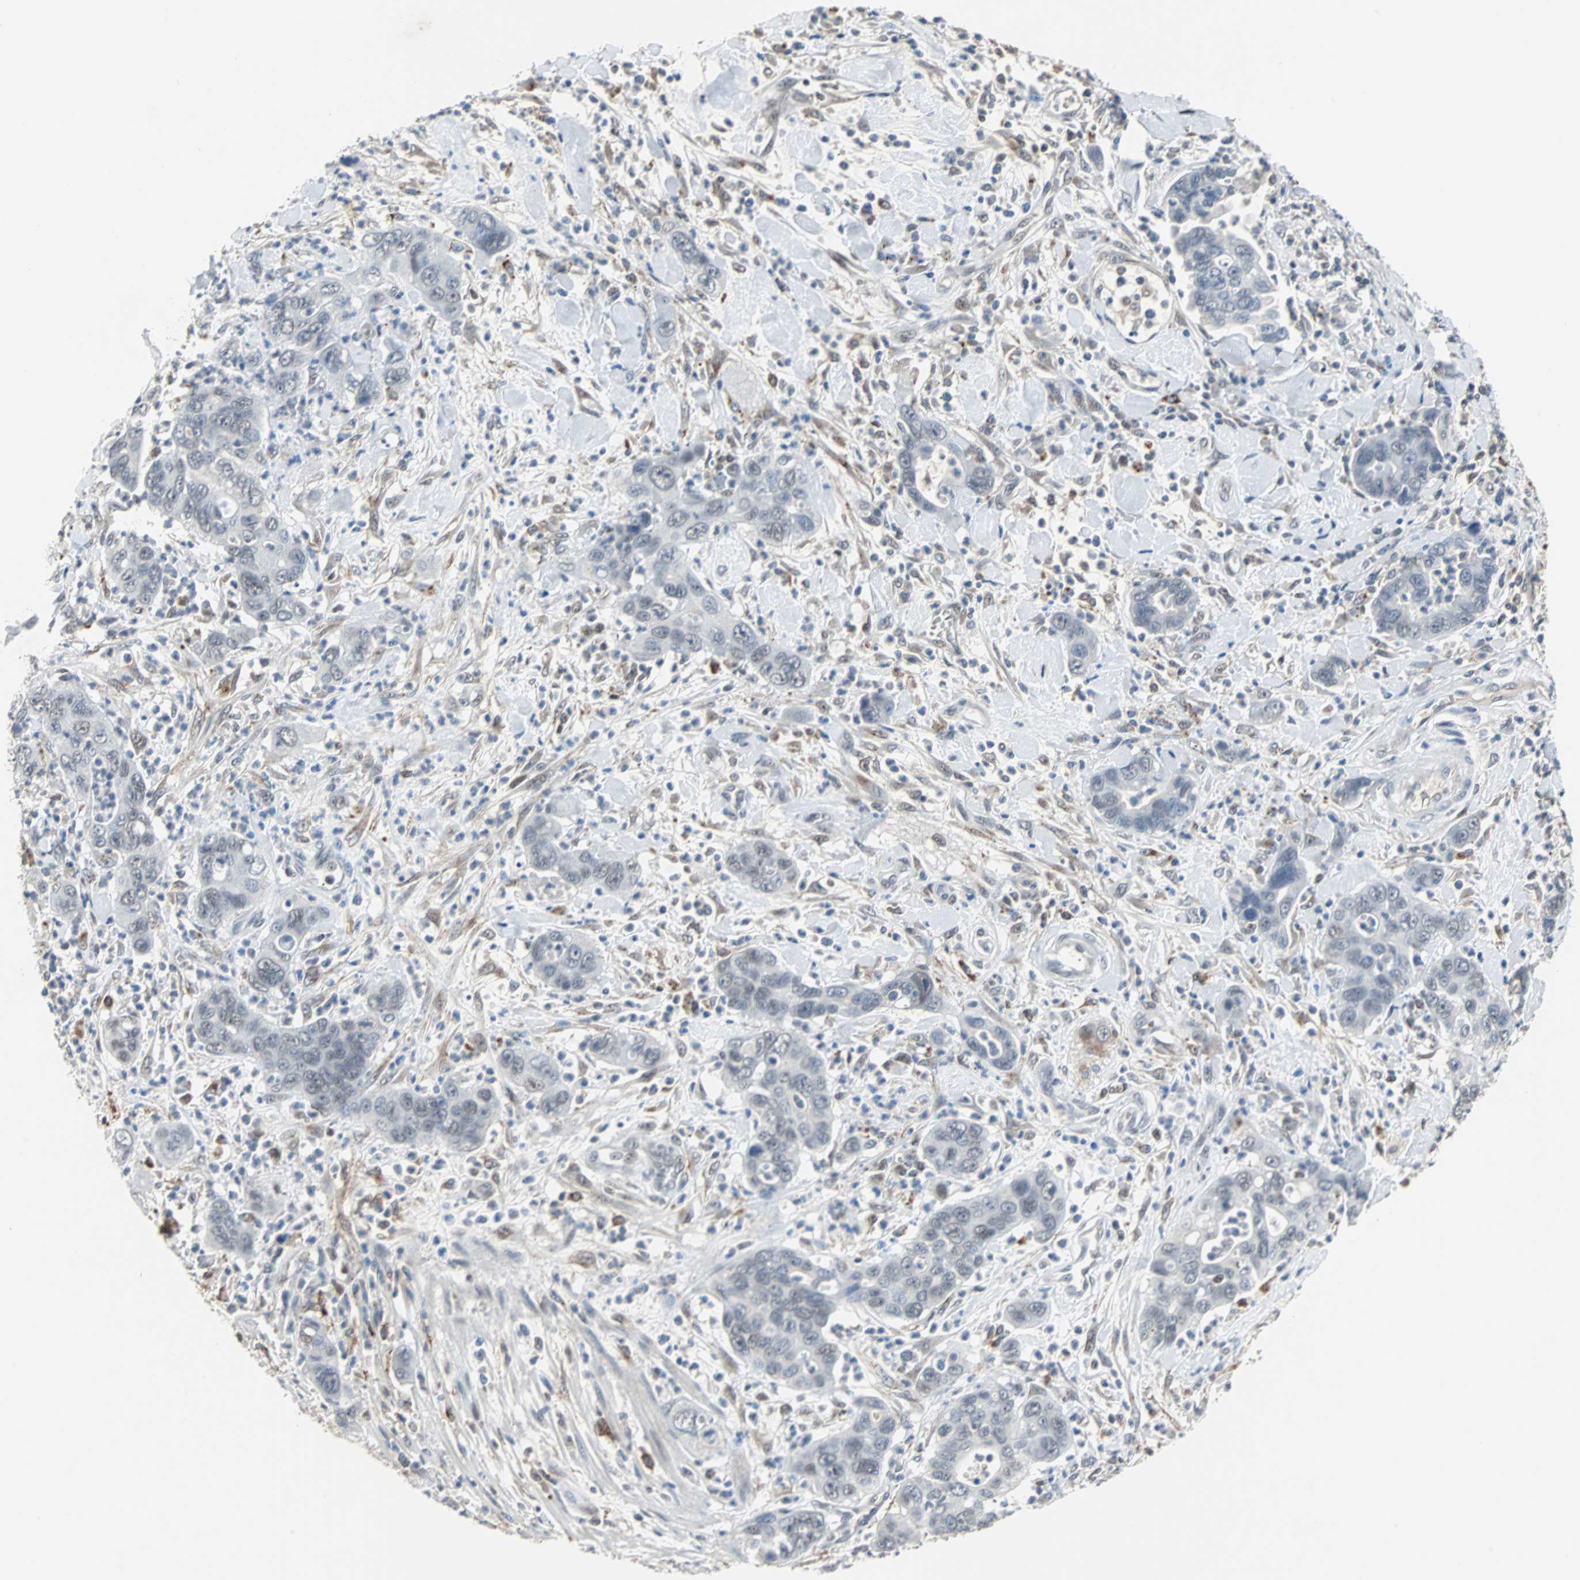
{"staining": {"intensity": "negative", "quantity": "none", "location": "none"}, "tissue": "pancreatic cancer", "cell_type": "Tumor cells", "image_type": "cancer", "snomed": [{"axis": "morphology", "description": "Adenocarcinoma, NOS"}, {"axis": "topography", "description": "Pancreas"}], "caption": "This is an immunohistochemistry (IHC) micrograph of human adenocarcinoma (pancreatic). There is no positivity in tumor cells.", "gene": "HLX", "patient": {"sex": "female", "age": 71}}